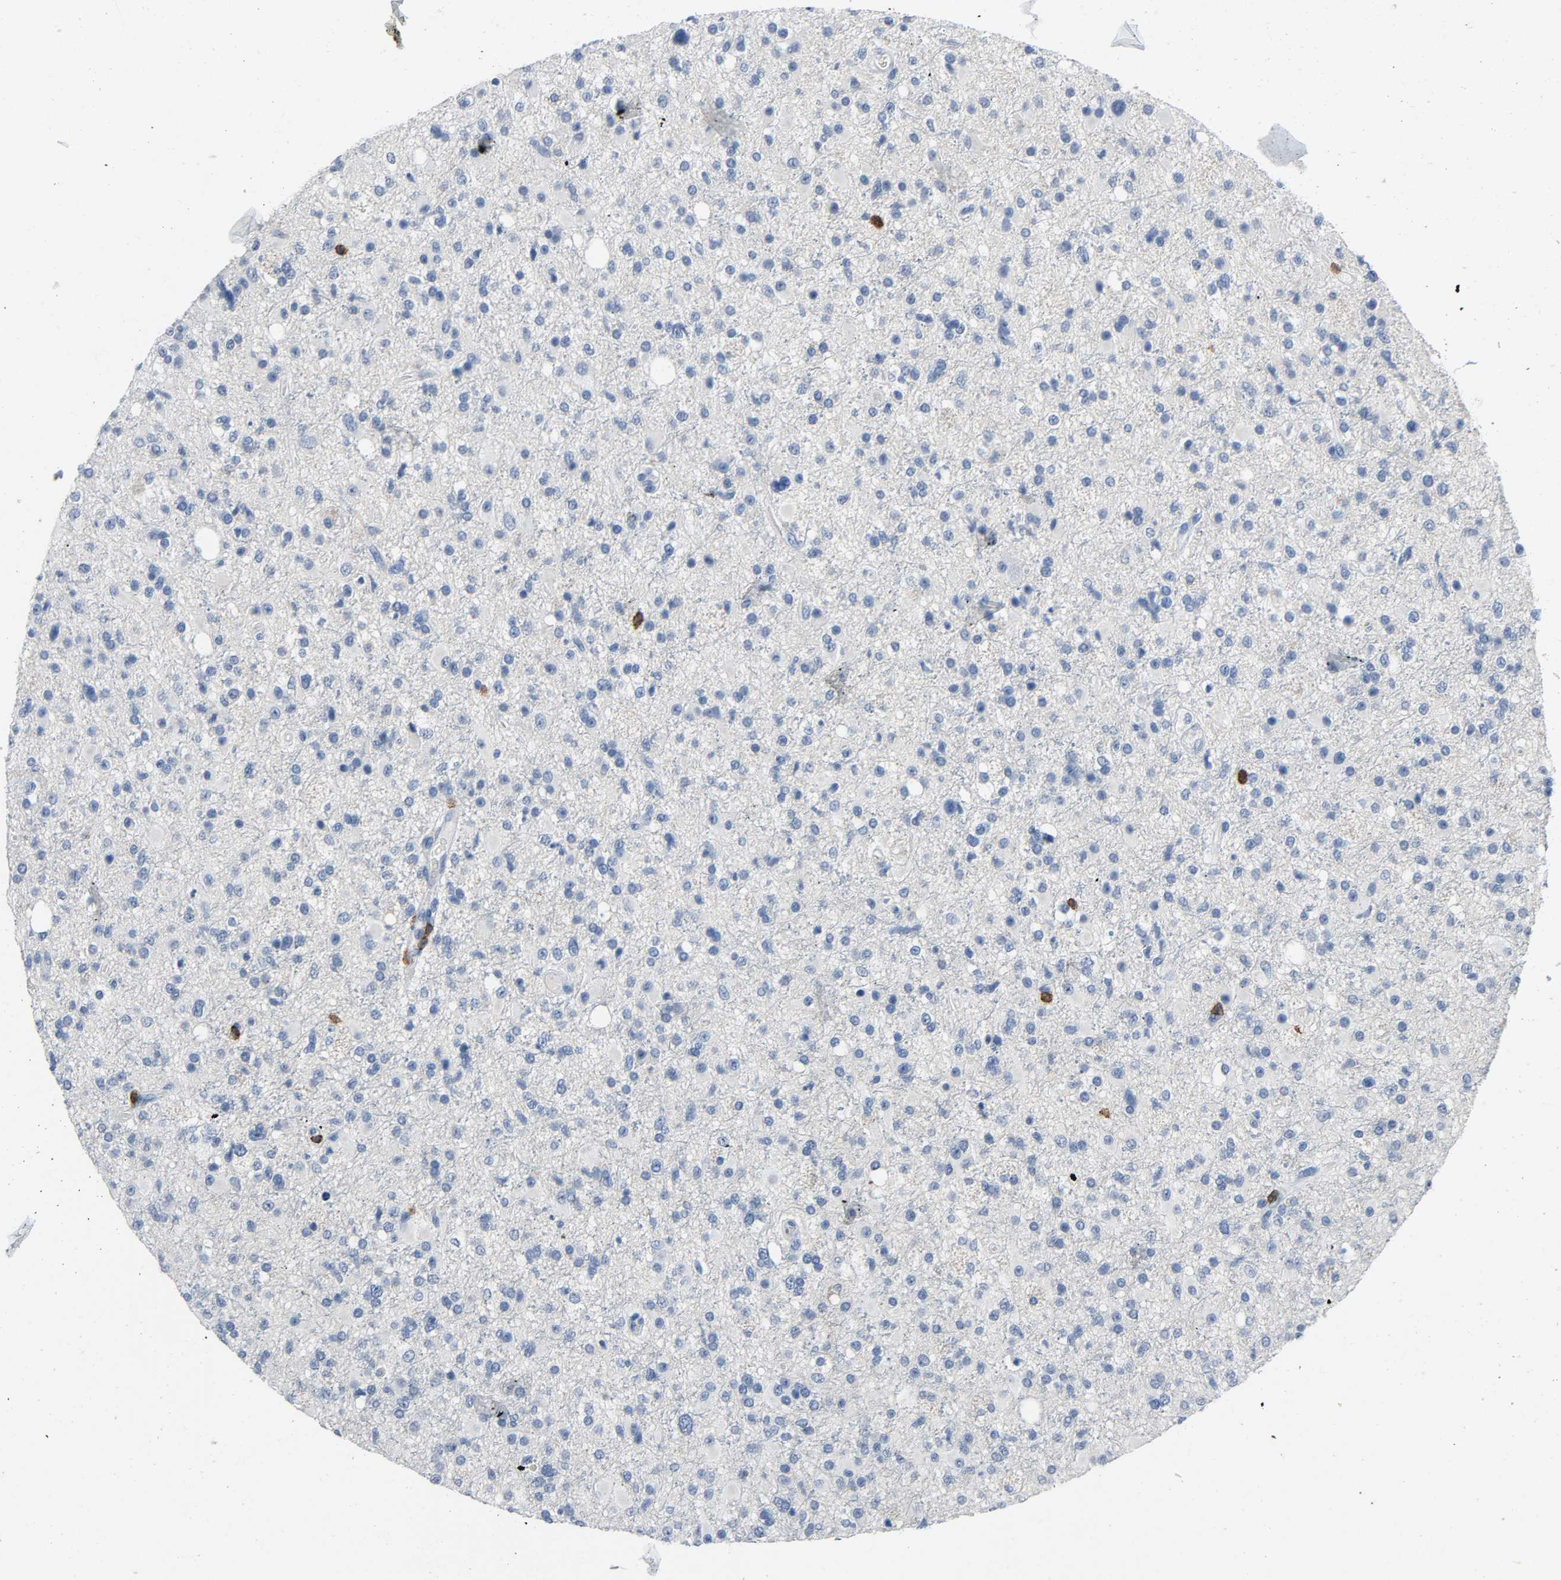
{"staining": {"intensity": "negative", "quantity": "none", "location": "none"}, "tissue": "glioma", "cell_type": "Tumor cells", "image_type": "cancer", "snomed": [{"axis": "morphology", "description": "Glioma, malignant, High grade"}, {"axis": "topography", "description": "Brain"}], "caption": "This histopathology image is of malignant glioma (high-grade) stained with immunohistochemistry to label a protein in brown with the nuclei are counter-stained blue. There is no expression in tumor cells. (DAB (3,3'-diaminobenzidine) IHC visualized using brightfield microscopy, high magnification).", "gene": "LCK", "patient": {"sex": "male", "age": 33}}